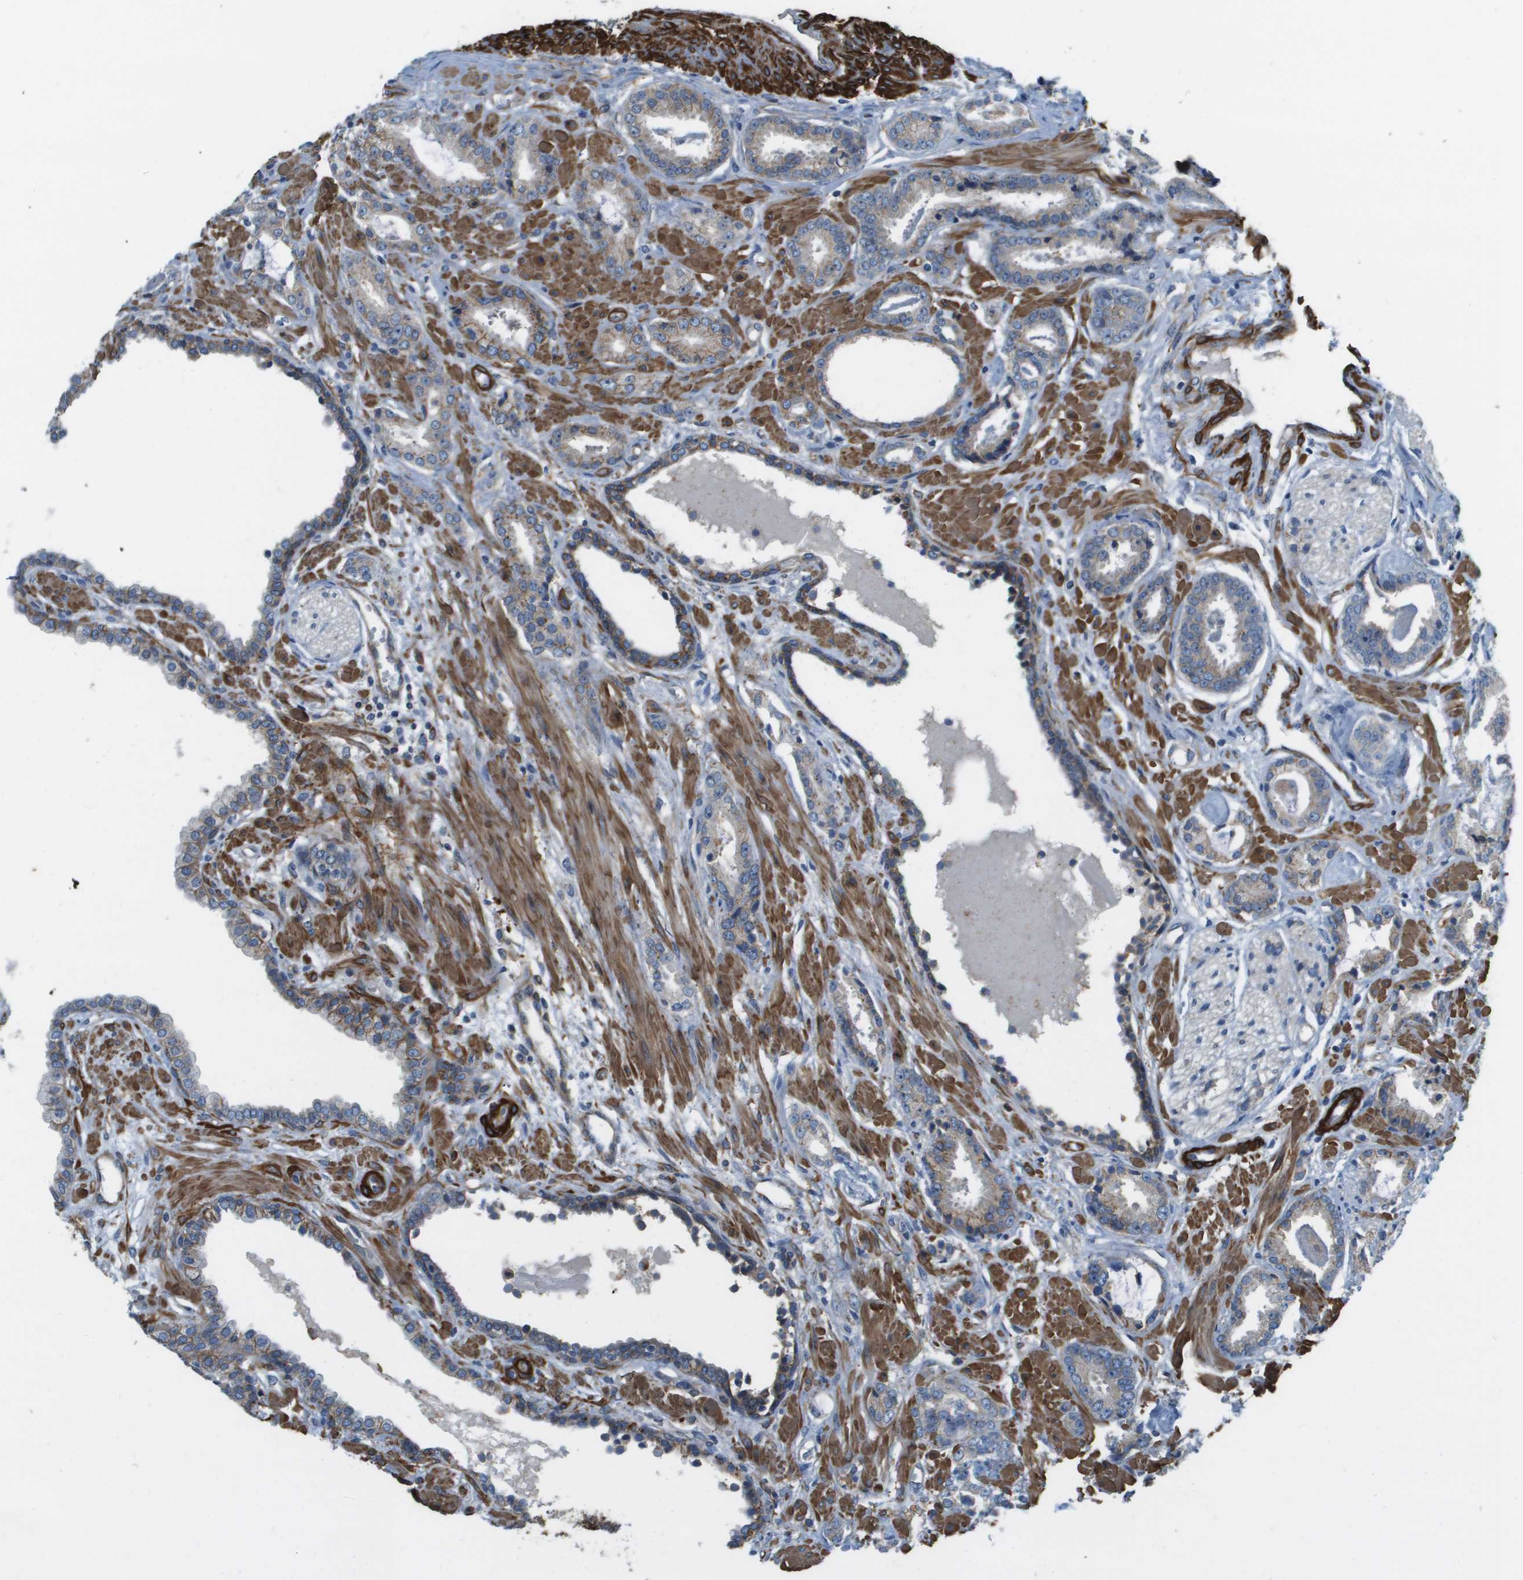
{"staining": {"intensity": "weak", "quantity": "25%-75%", "location": "cytoplasmic/membranous"}, "tissue": "prostate cancer", "cell_type": "Tumor cells", "image_type": "cancer", "snomed": [{"axis": "morphology", "description": "Adenocarcinoma, Low grade"}, {"axis": "topography", "description": "Prostate"}], "caption": "Human low-grade adenocarcinoma (prostate) stained with a protein marker displays weak staining in tumor cells.", "gene": "MYH11", "patient": {"sex": "male", "age": 53}}